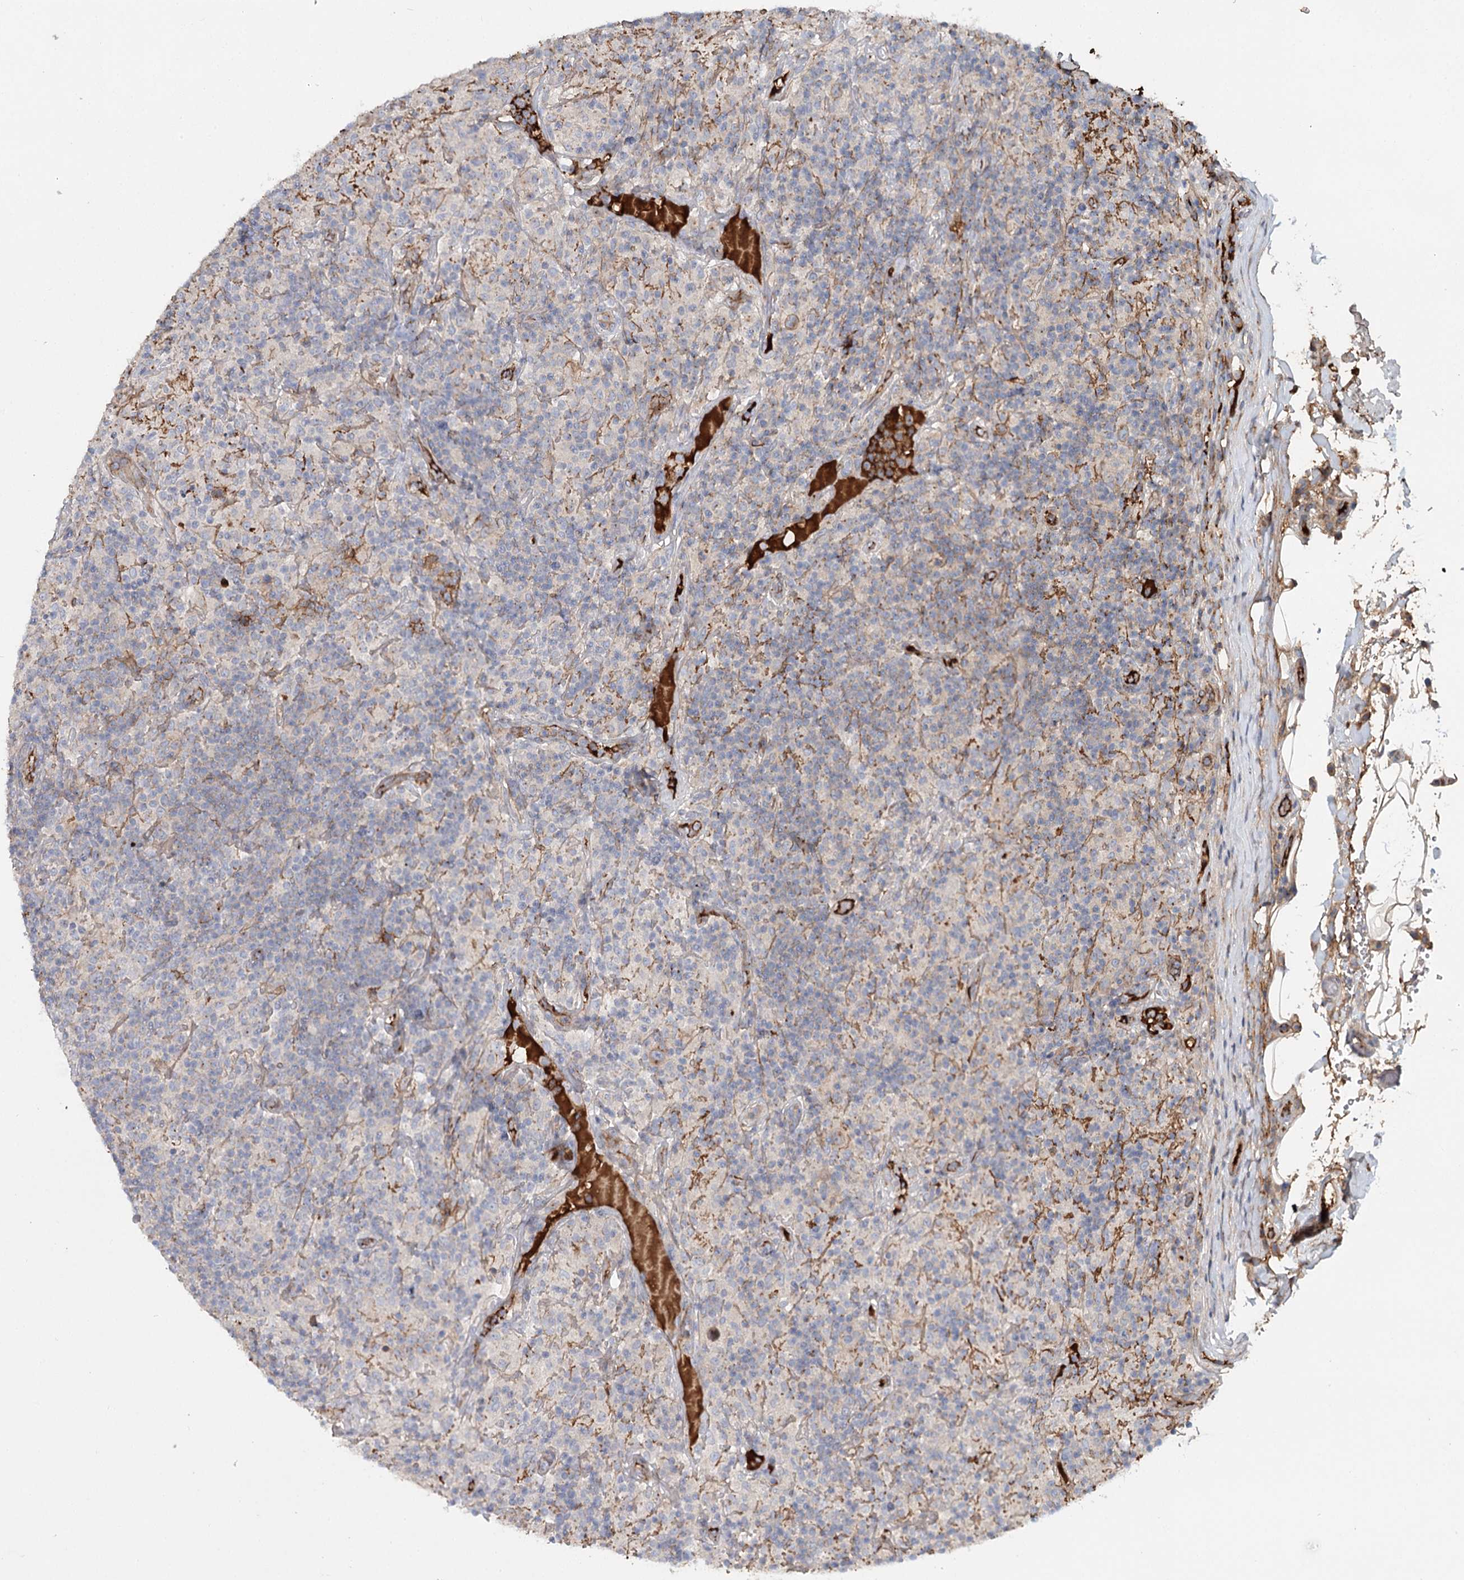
{"staining": {"intensity": "negative", "quantity": "none", "location": "none"}, "tissue": "lymphoma", "cell_type": "Tumor cells", "image_type": "cancer", "snomed": [{"axis": "morphology", "description": "Hodgkin's disease, NOS"}, {"axis": "topography", "description": "Lymph node"}], "caption": "Immunohistochemistry micrograph of neoplastic tissue: human Hodgkin's disease stained with DAB exhibits no significant protein positivity in tumor cells.", "gene": "ALKBH8", "patient": {"sex": "male", "age": 70}}